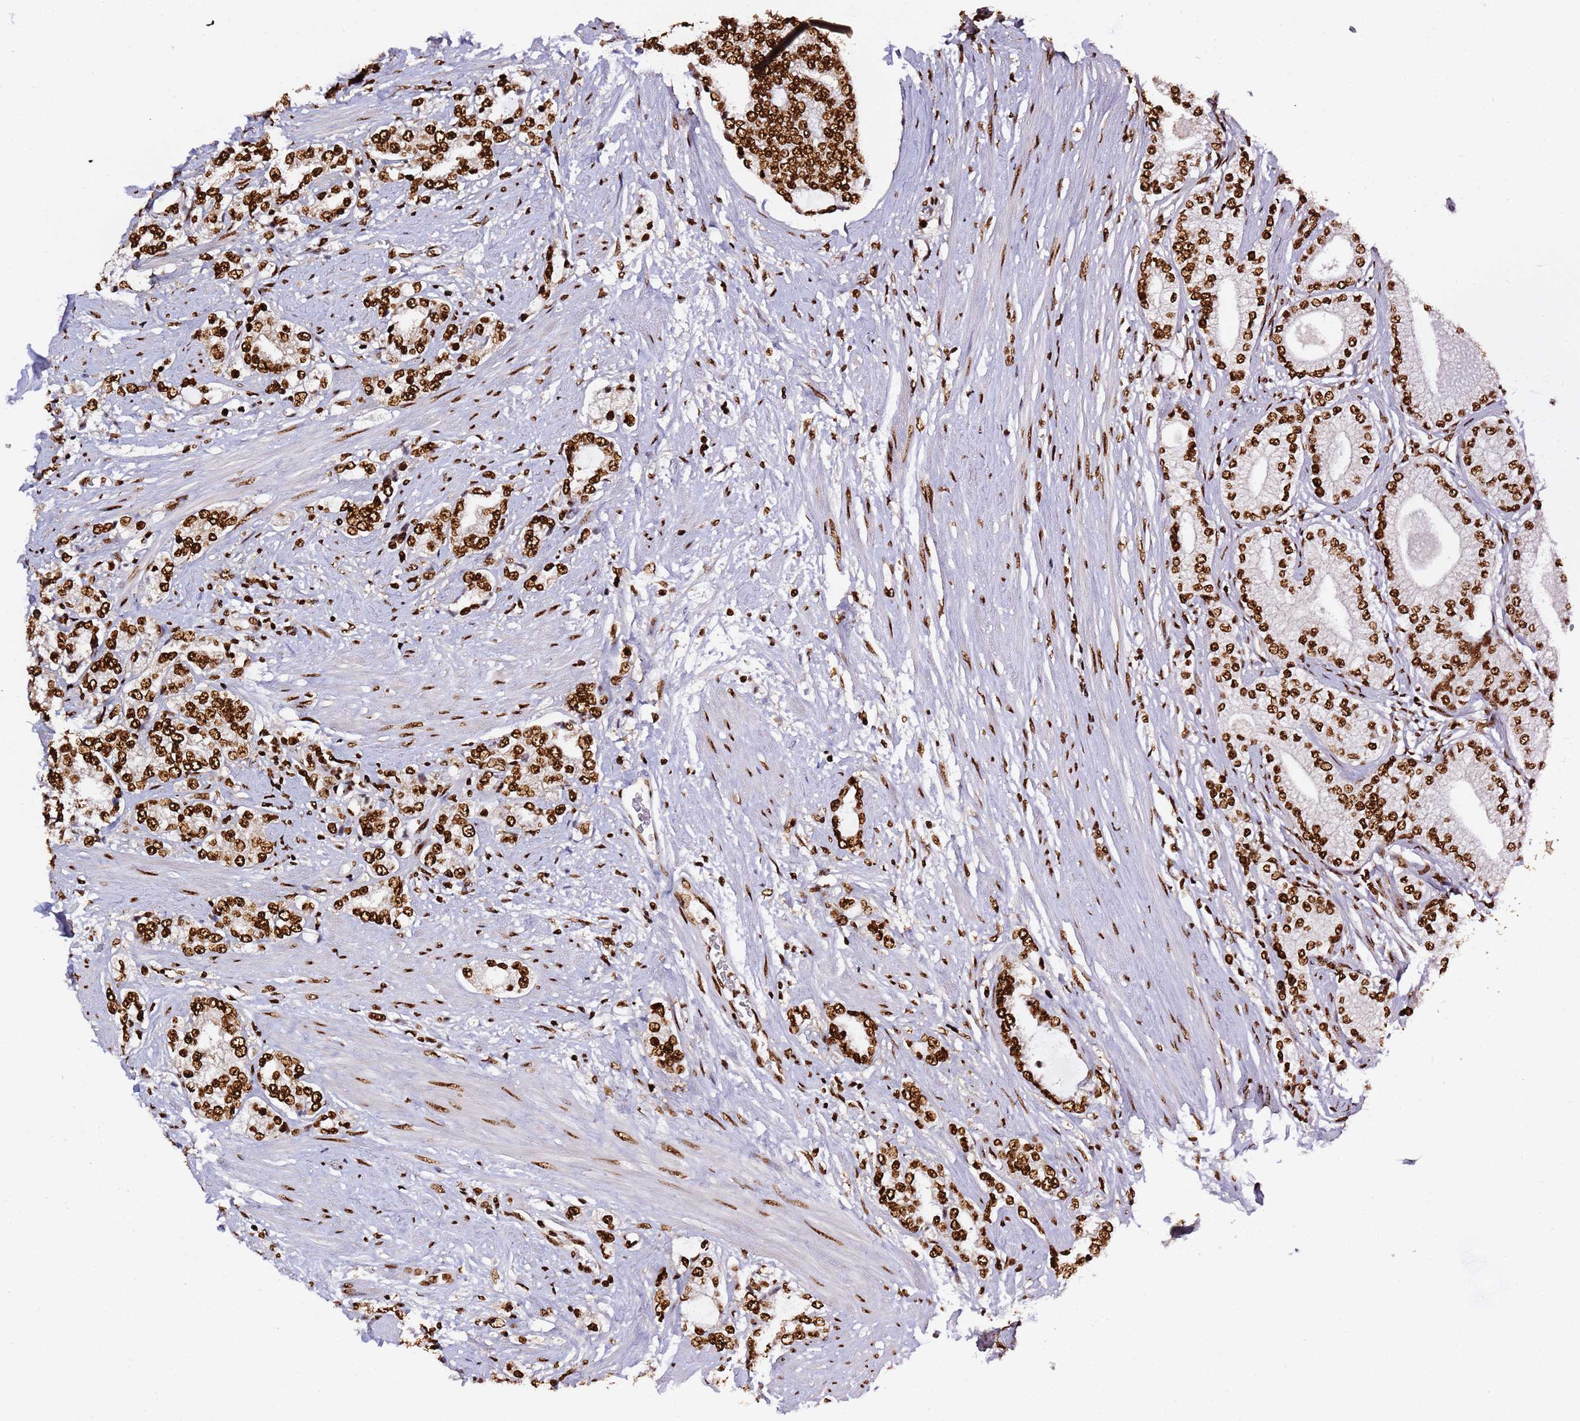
{"staining": {"intensity": "strong", "quantity": ">75%", "location": "nuclear"}, "tissue": "prostate cancer", "cell_type": "Tumor cells", "image_type": "cancer", "snomed": [{"axis": "morphology", "description": "Adenocarcinoma, High grade"}, {"axis": "topography", "description": "Prostate"}], "caption": "Tumor cells demonstrate high levels of strong nuclear staining in approximately >75% of cells in prostate adenocarcinoma (high-grade).", "gene": "C6orf226", "patient": {"sex": "male", "age": 64}}